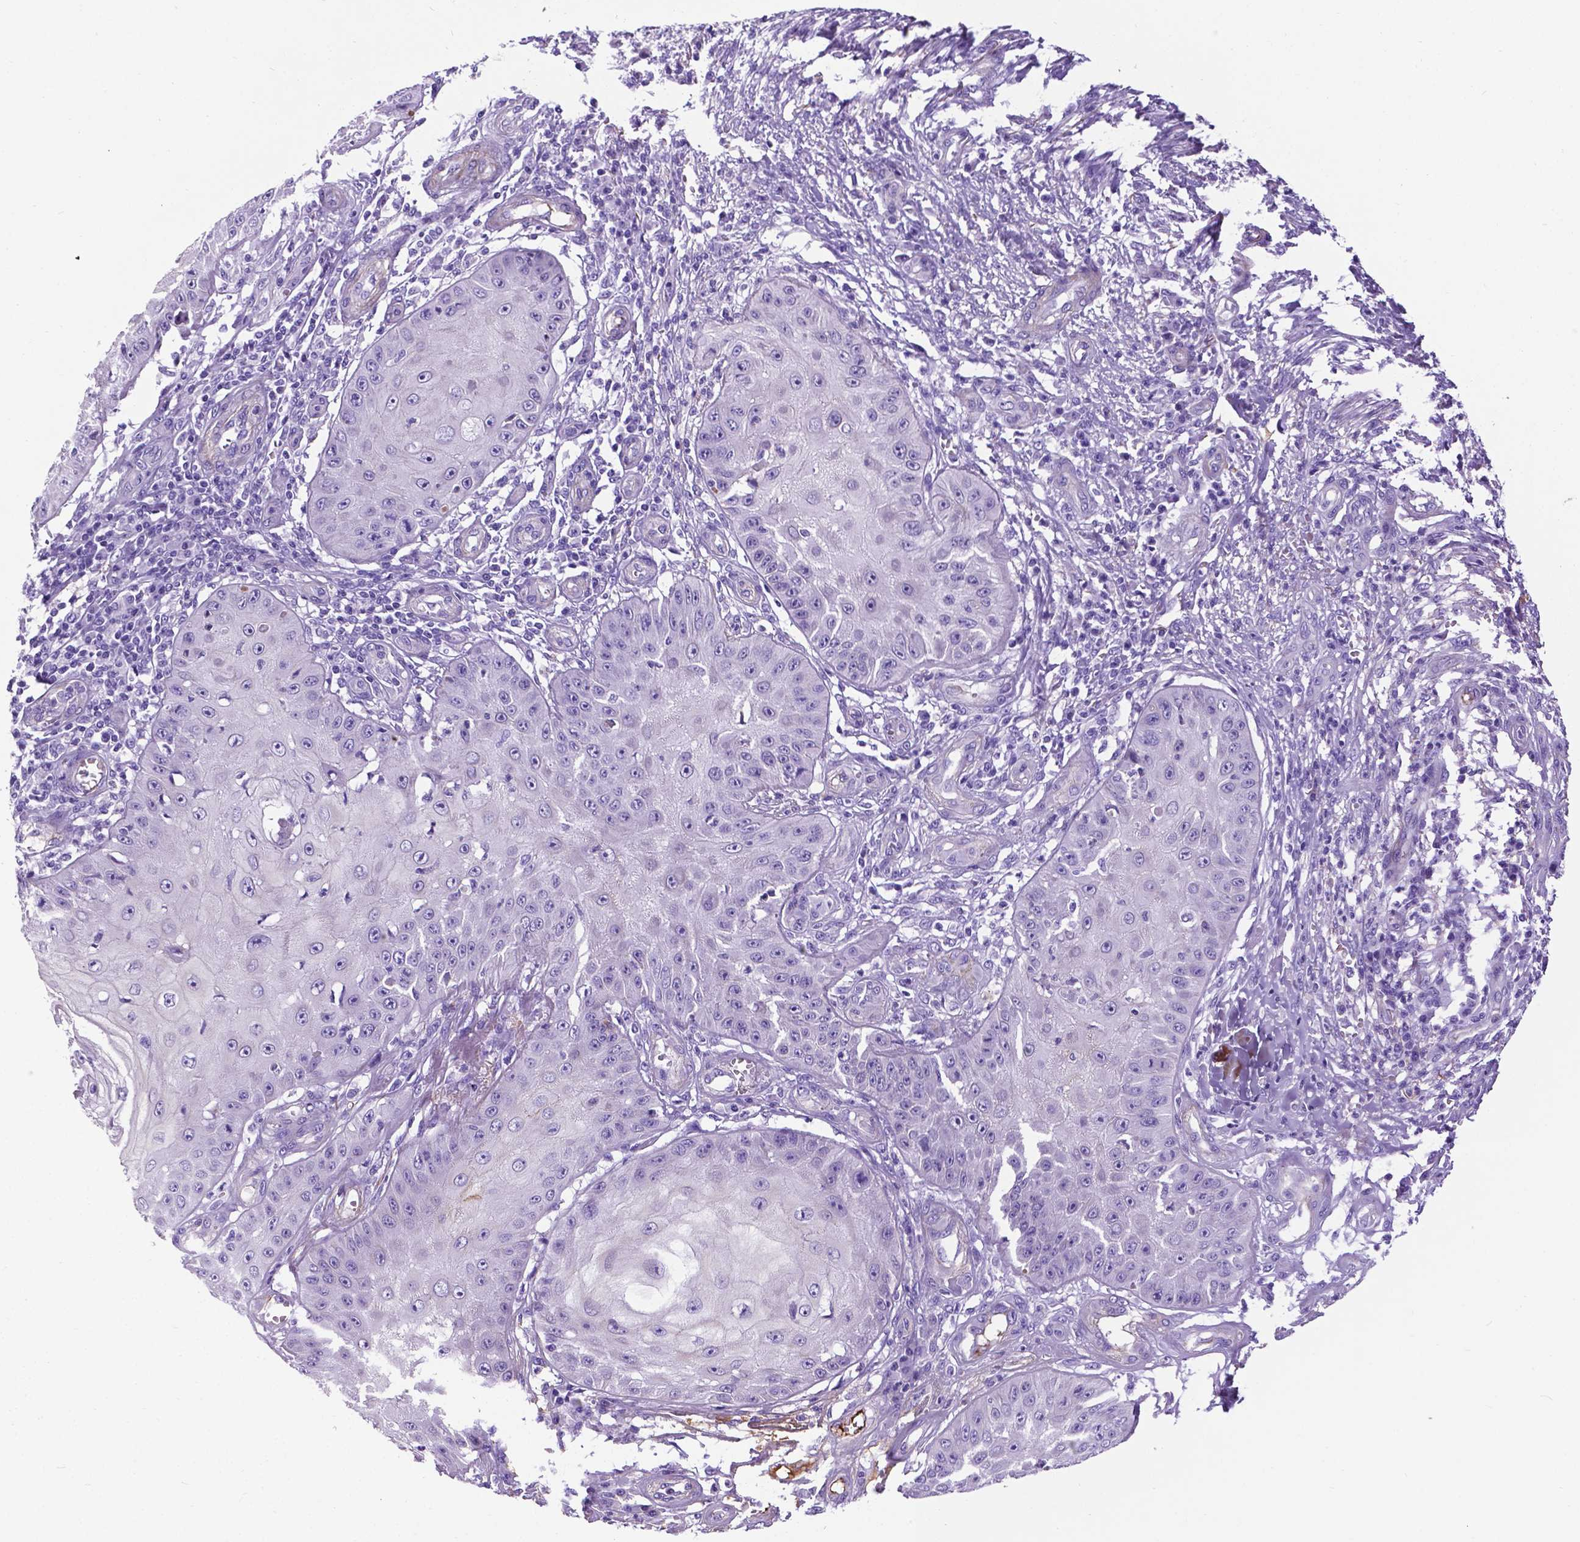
{"staining": {"intensity": "negative", "quantity": "none", "location": "none"}, "tissue": "skin cancer", "cell_type": "Tumor cells", "image_type": "cancer", "snomed": [{"axis": "morphology", "description": "Squamous cell carcinoma, NOS"}, {"axis": "topography", "description": "Skin"}], "caption": "This is an immunohistochemistry photomicrograph of skin cancer. There is no expression in tumor cells.", "gene": "APOE", "patient": {"sex": "male", "age": 70}}